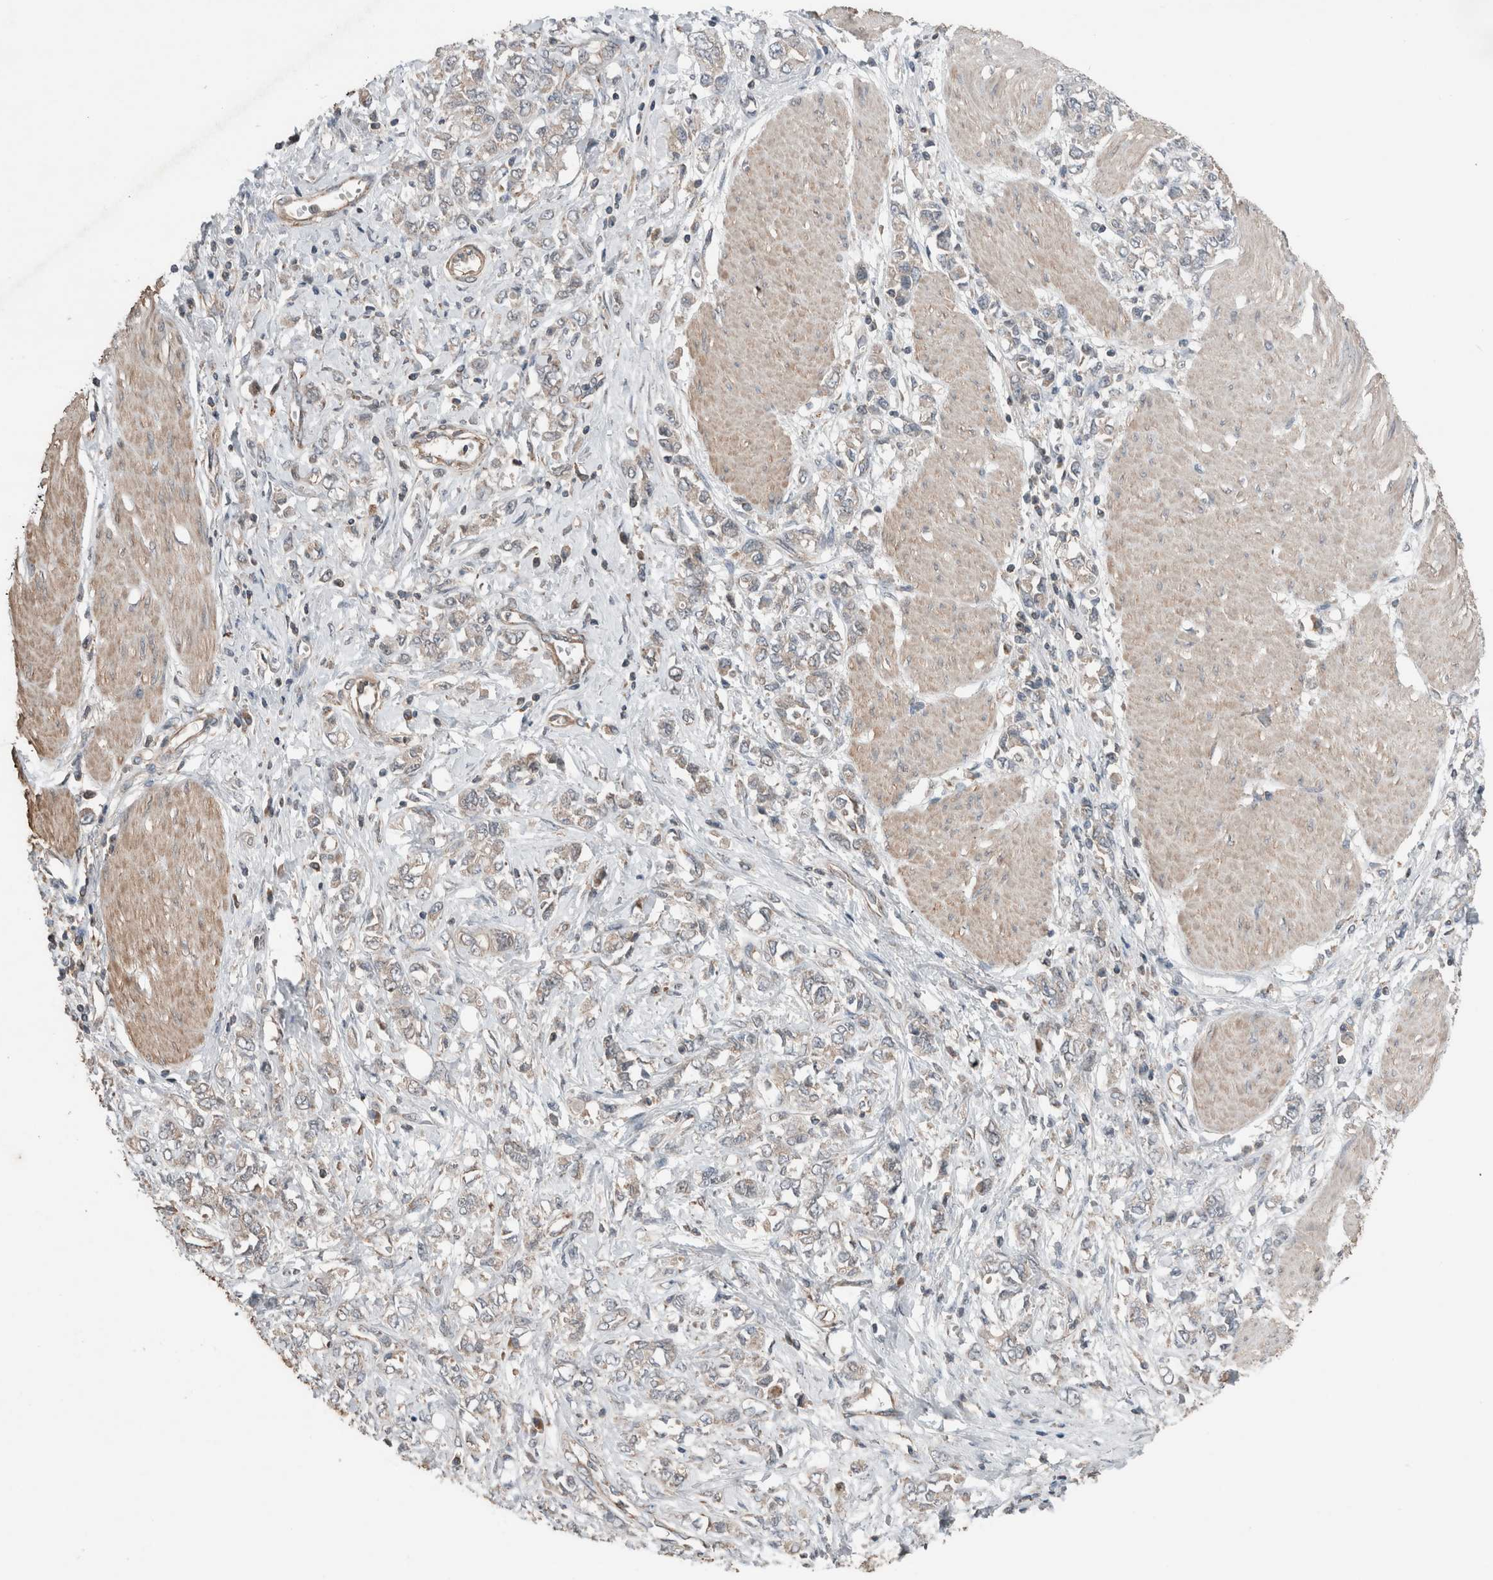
{"staining": {"intensity": "negative", "quantity": "none", "location": "none"}, "tissue": "stomach cancer", "cell_type": "Tumor cells", "image_type": "cancer", "snomed": [{"axis": "morphology", "description": "Adenocarcinoma, NOS"}, {"axis": "topography", "description": "Stomach"}], "caption": "There is no significant expression in tumor cells of stomach adenocarcinoma.", "gene": "KLK14", "patient": {"sex": "female", "age": 76}}